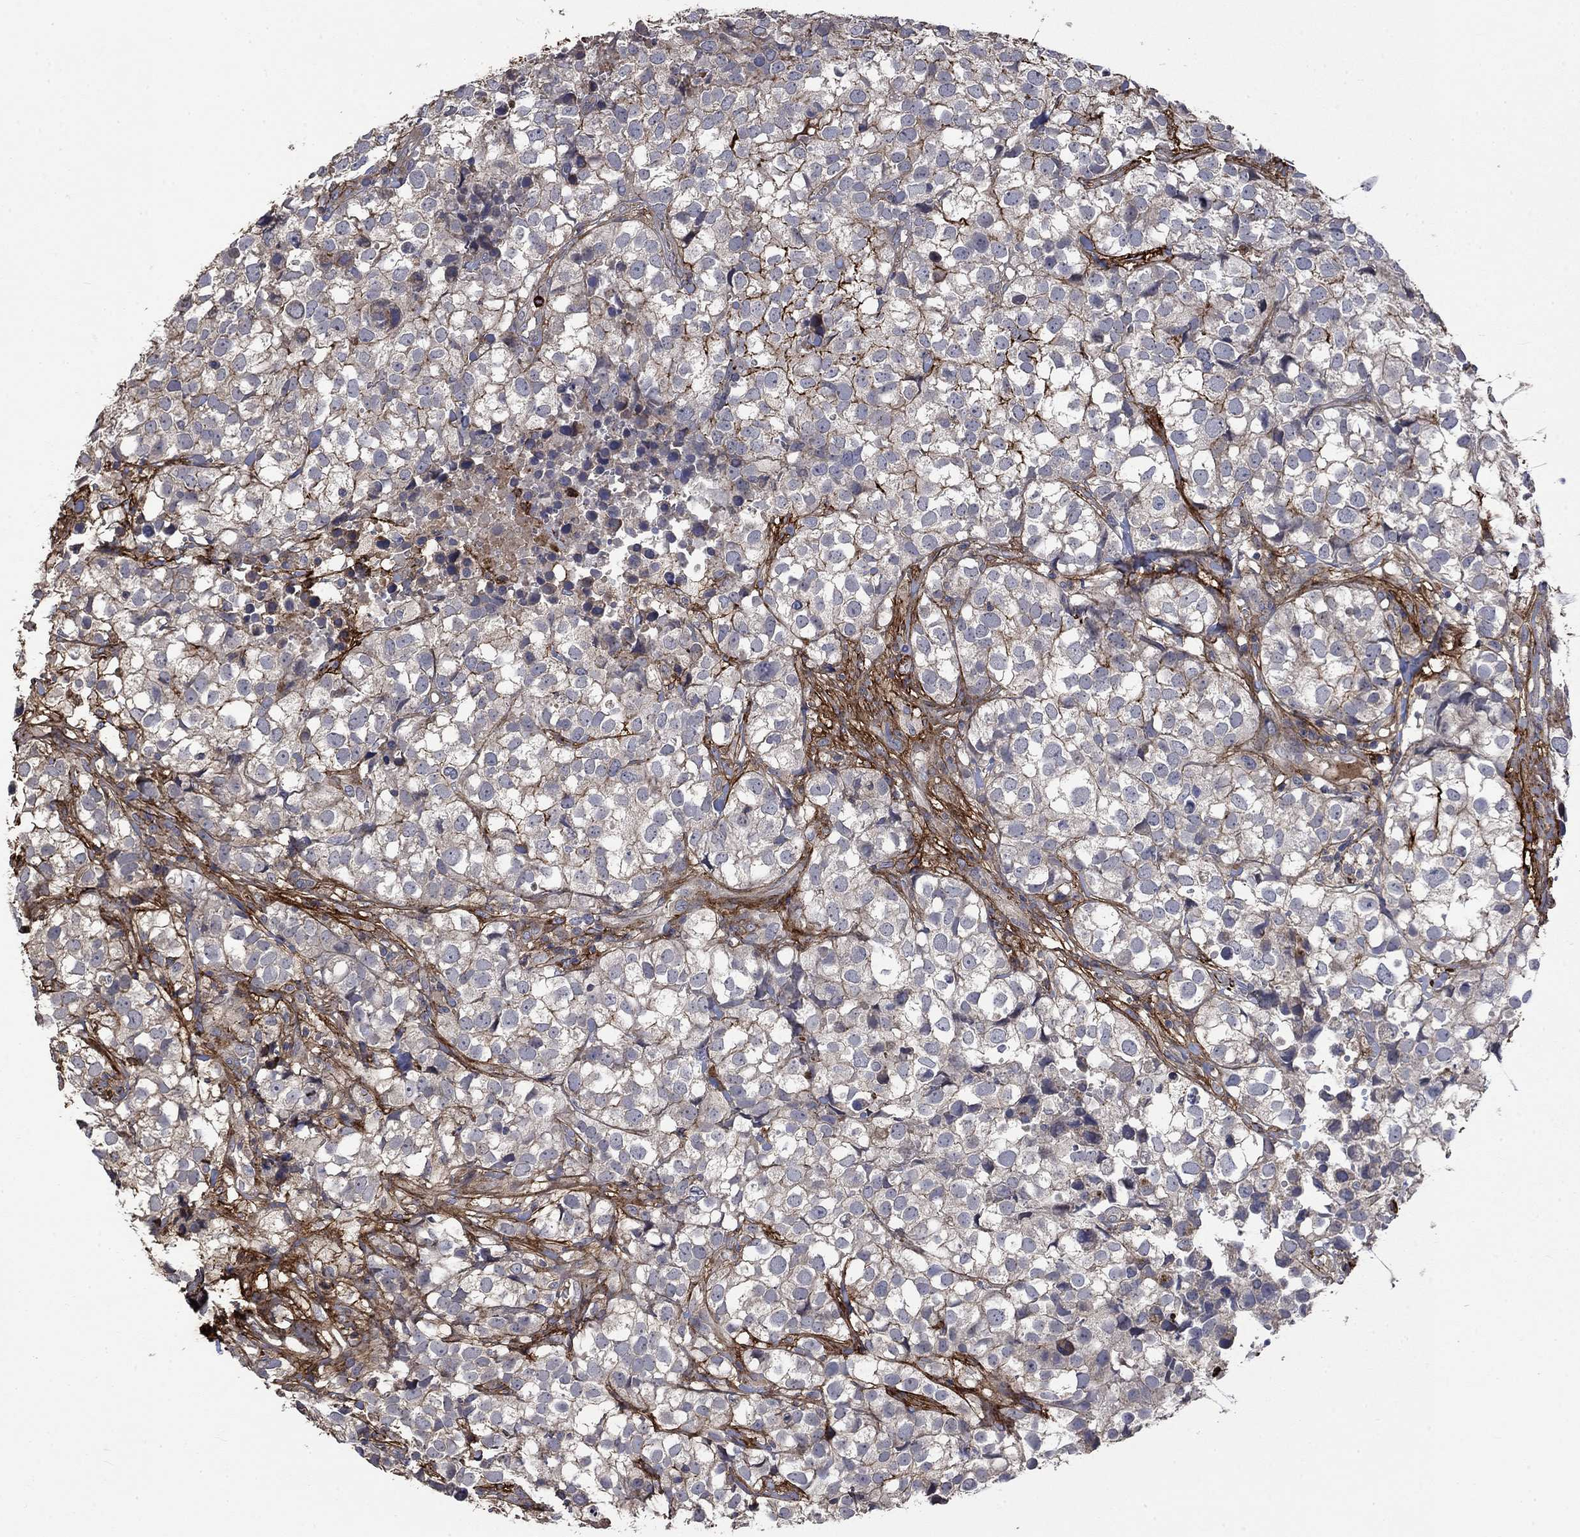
{"staining": {"intensity": "strong", "quantity": "<25%", "location": "cytoplasmic/membranous"}, "tissue": "breast cancer", "cell_type": "Tumor cells", "image_type": "cancer", "snomed": [{"axis": "morphology", "description": "Duct carcinoma"}, {"axis": "topography", "description": "Breast"}], "caption": "DAB (3,3'-diaminobenzidine) immunohistochemical staining of breast intraductal carcinoma shows strong cytoplasmic/membranous protein expression in about <25% of tumor cells. (Stains: DAB (3,3'-diaminobenzidine) in brown, nuclei in blue, Microscopy: brightfield microscopy at high magnification).", "gene": "VCAN", "patient": {"sex": "female", "age": 30}}